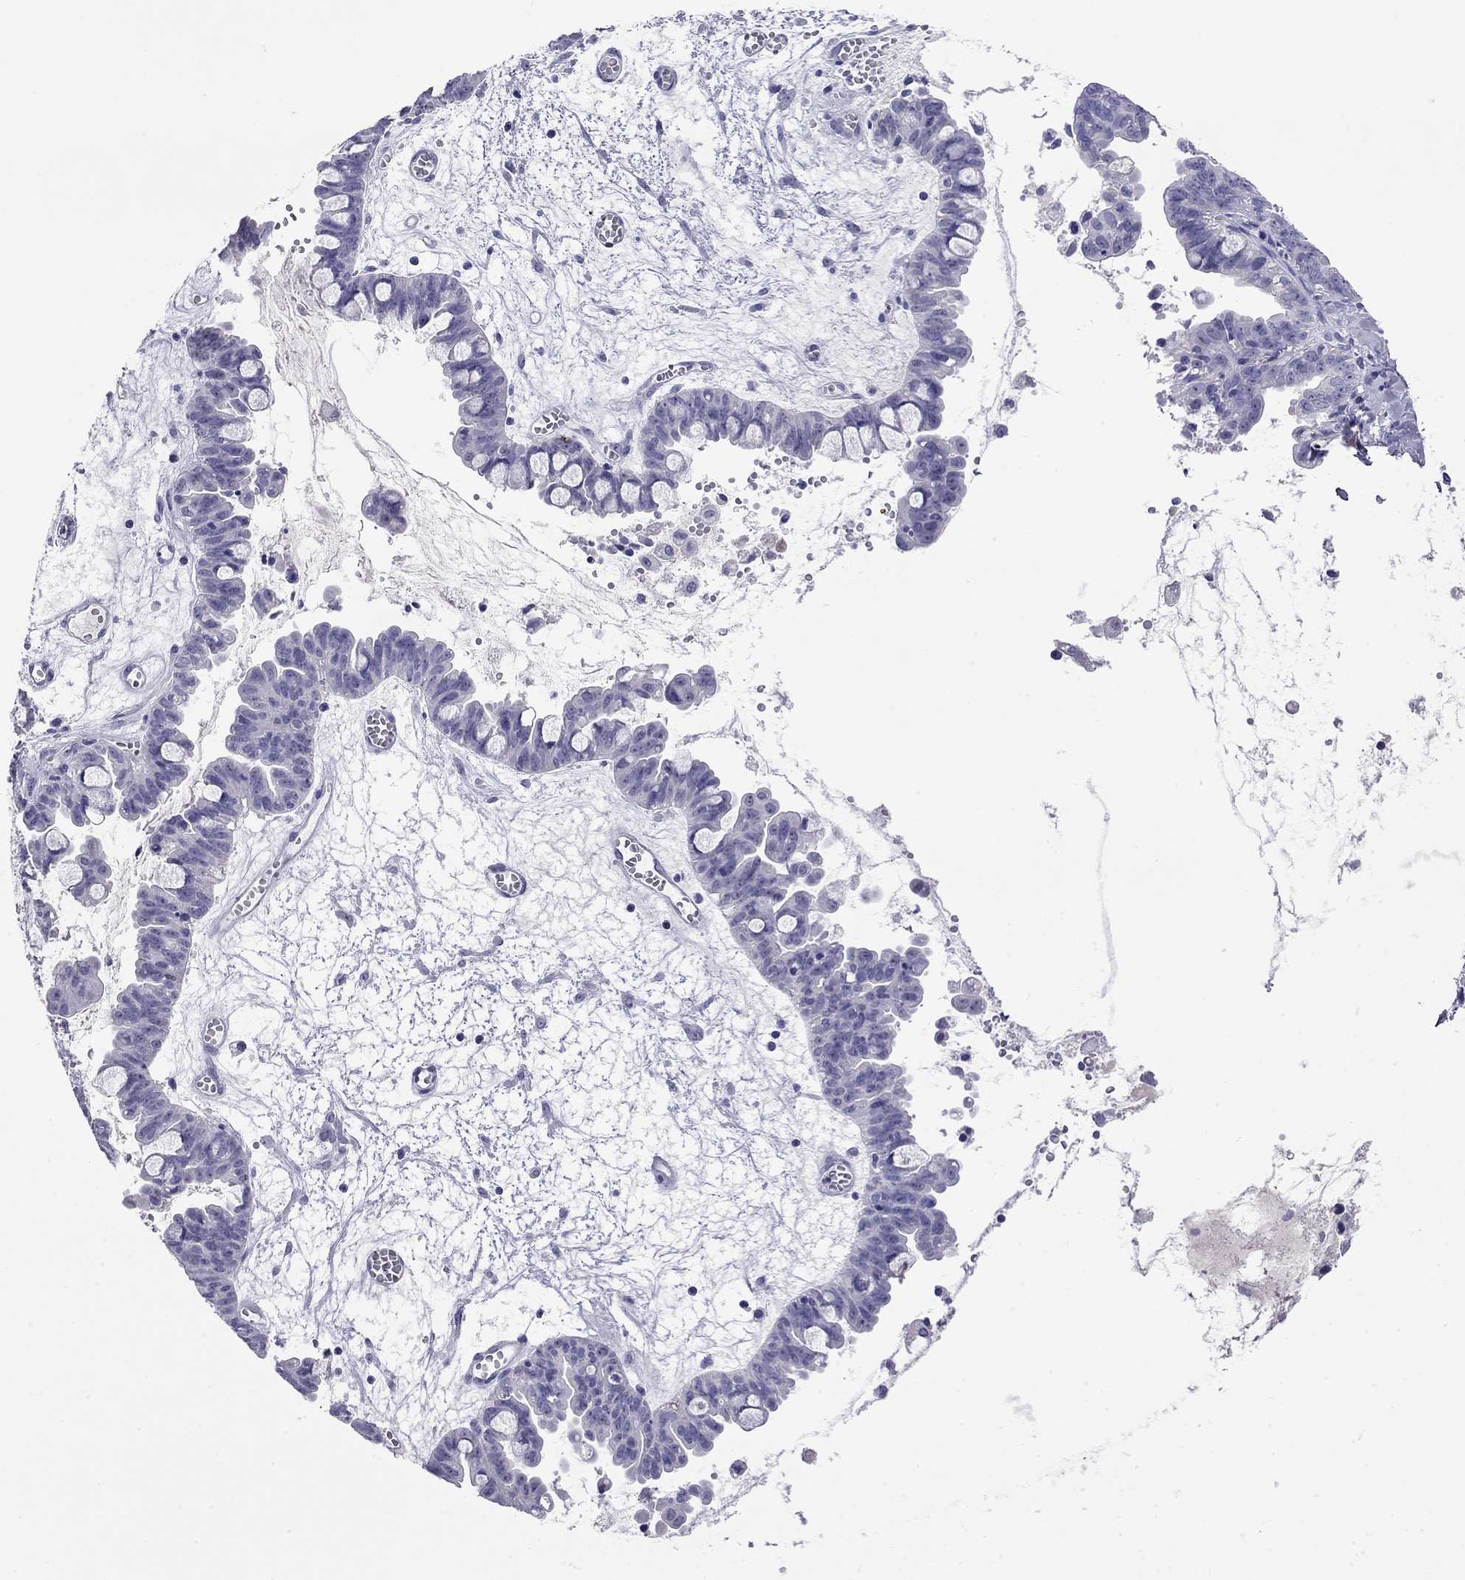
{"staining": {"intensity": "negative", "quantity": "none", "location": "none"}, "tissue": "ovarian cancer", "cell_type": "Tumor cells", "image_type": "cancer", "snomed": [{"axis": "morphology", "description": "Cystadenocarcinoma, mucinous, NOS"}, {"axis": "topography", "description": "Ovary"}], "caption": "IHC image of human mucinous cystadenocarcinoma (ovarian) stained for a protein (brown), which demonstrates no staining in tumor cells.", "gene": "ODF4", "patient": {"sex": "female", "age": 63}}